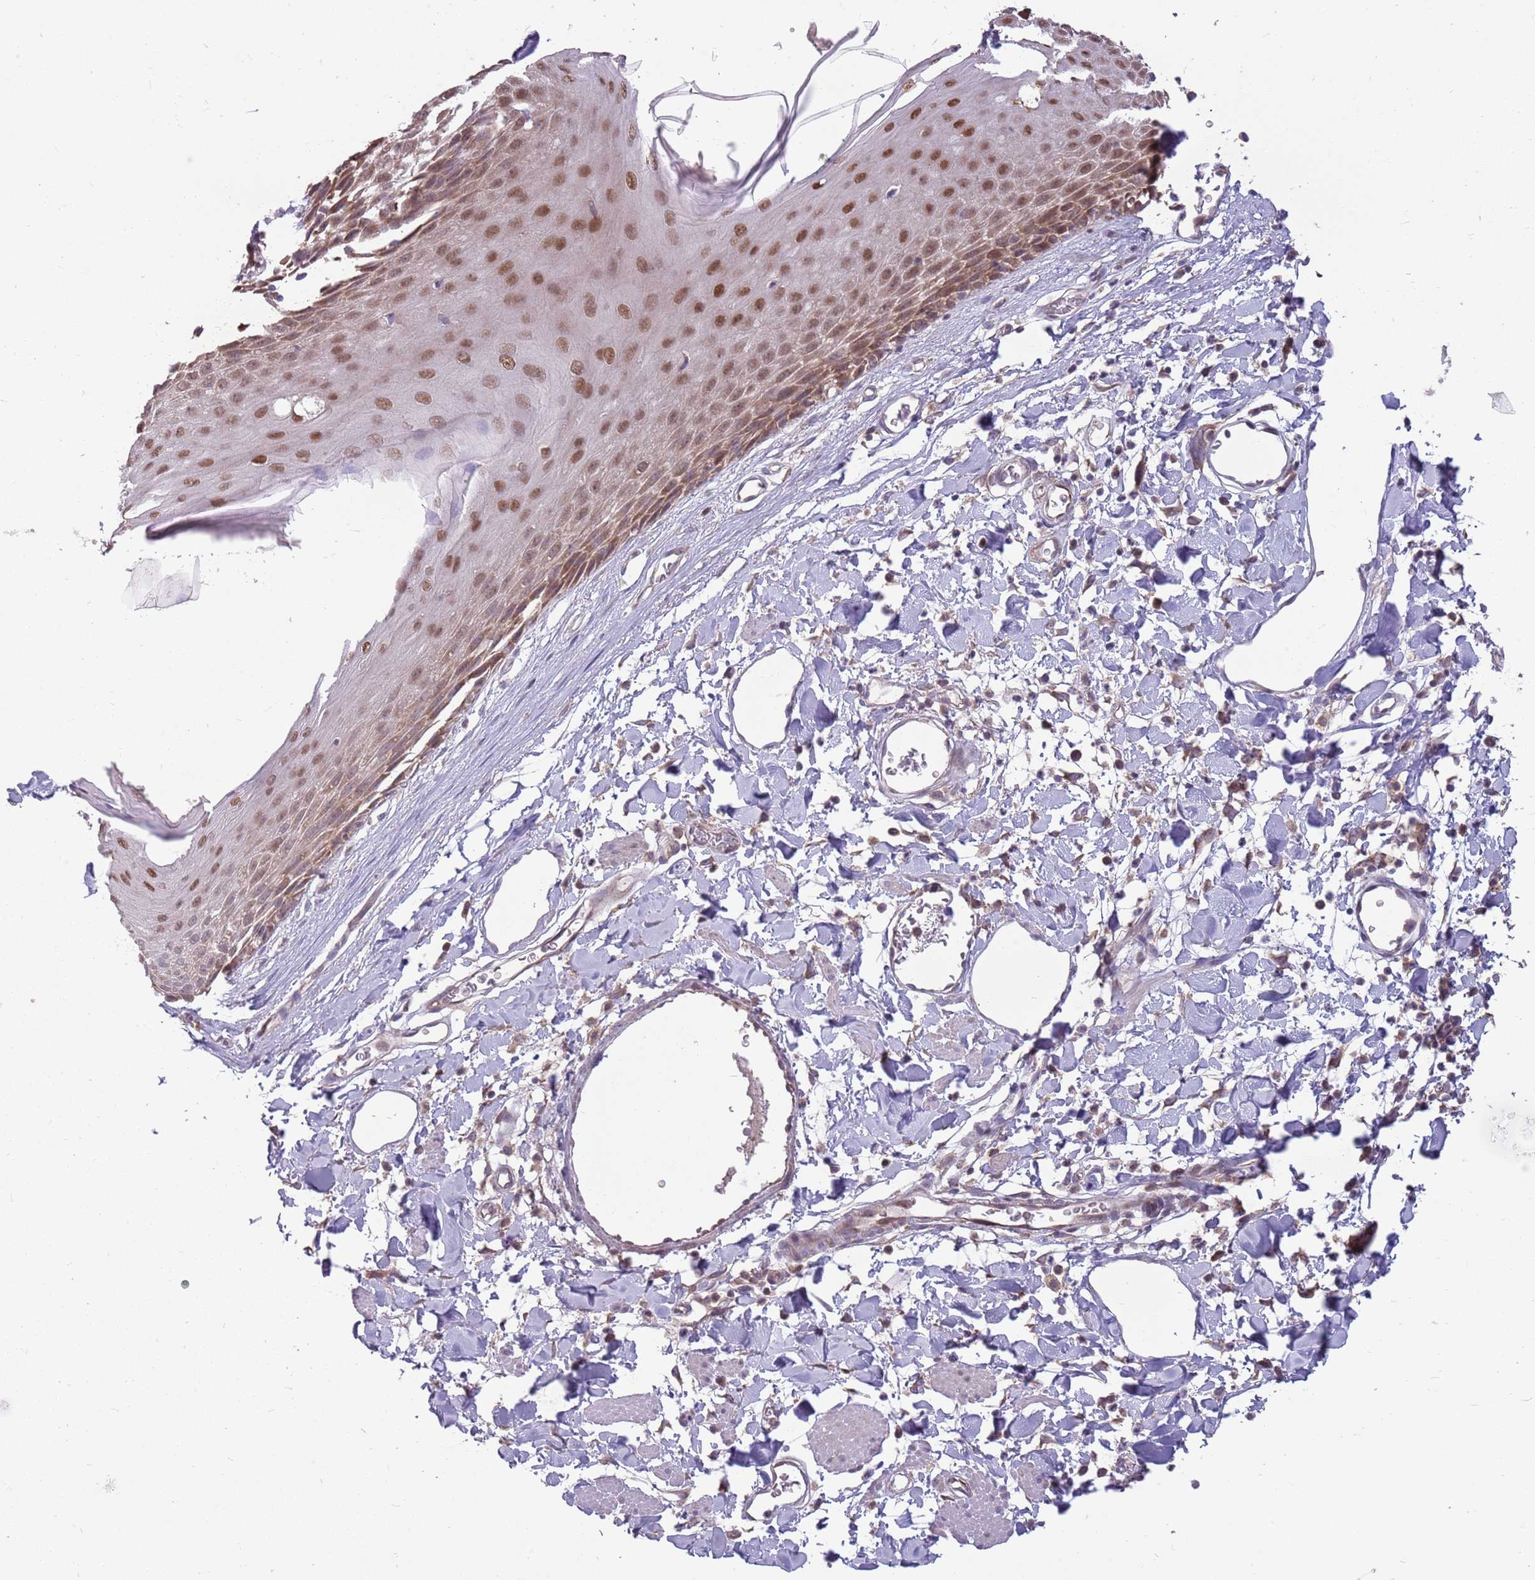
{"staining": {"intensity": "moderate", "quantity": ">75%", "location": "nuclear"}, "tissue": "skin", "cell_type": "Epidermal cells", "image_type": "normal", "snomed": [{"axis": "morphology", "description": "Normal tissue, NOS"}, {"axis": "topography", "description": "Vulva"}], "caption": "Unremarkable skin reveals moderate nuclear staining in approximately >75% of epidermal cells, visualized by immunohistochemistry.", "gene": "PPP1R27", "patient": {"sex": "female", "age": 68}}